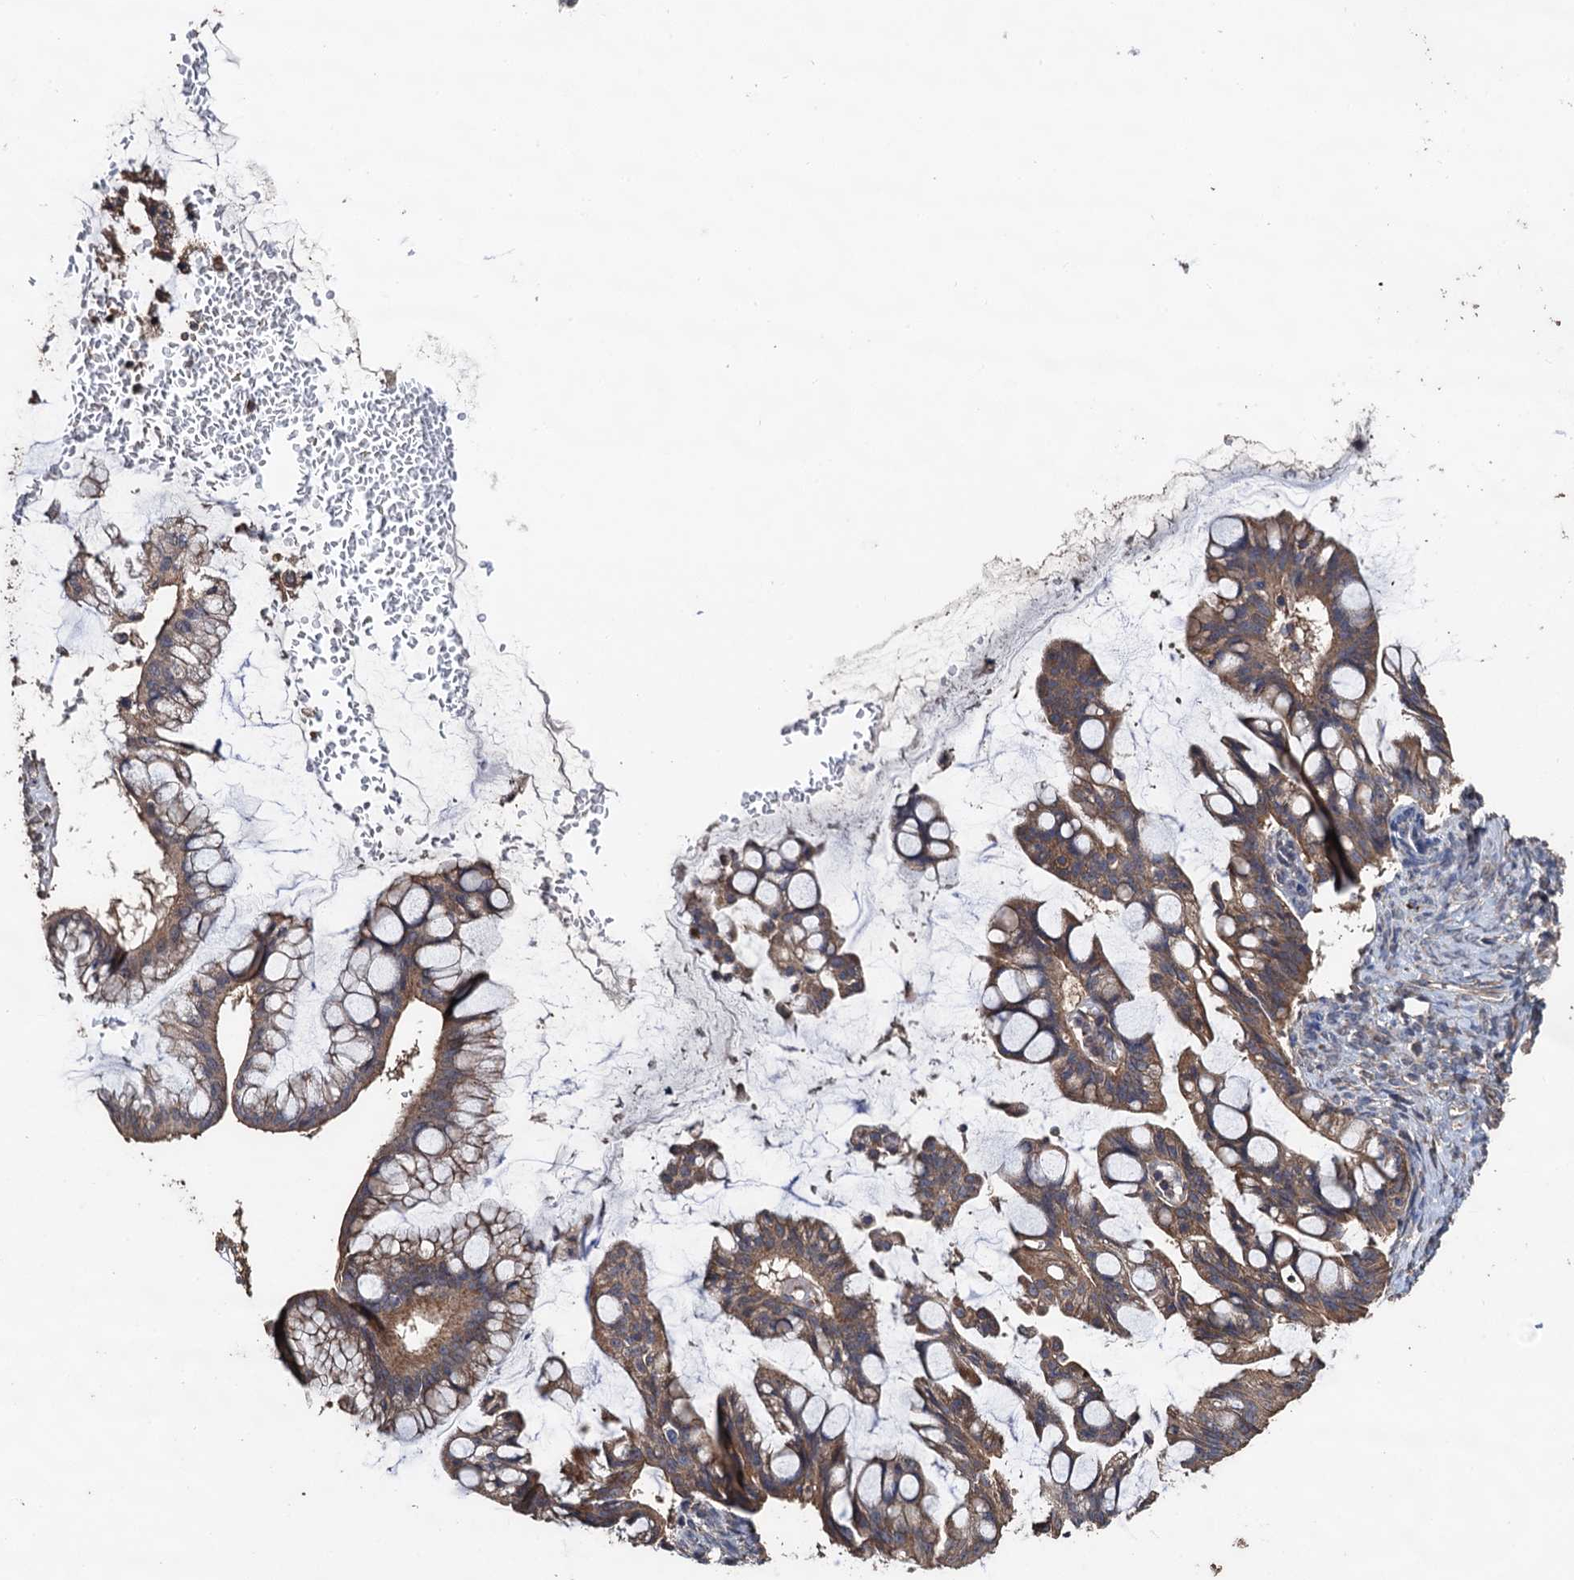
{"staining": {"intensity": "moderate", "quantity": ">75%", "location": "cytoplasmic/membranous"}, "tissue": "ovarian cancer", "cell_type": "Tumor cells", "image_type": "cancer", "snomed": [{"axis": "morphology", "description": "Cystadenocarcinoma, mucinous, NOS"}, {"axis": "topography", "description": "Ovary"}], "caption": "An immunohistochemistry (IHC) micrograph of neoplastic tissue is shown. Protein staining in brown highlights moderate cytoplasmic/membranous positivity in ovarian mucinous cystadenocarcinoma within tumor cells.", "gene": "PPTC7", "patient": {"sex": "female", "age": 73}}